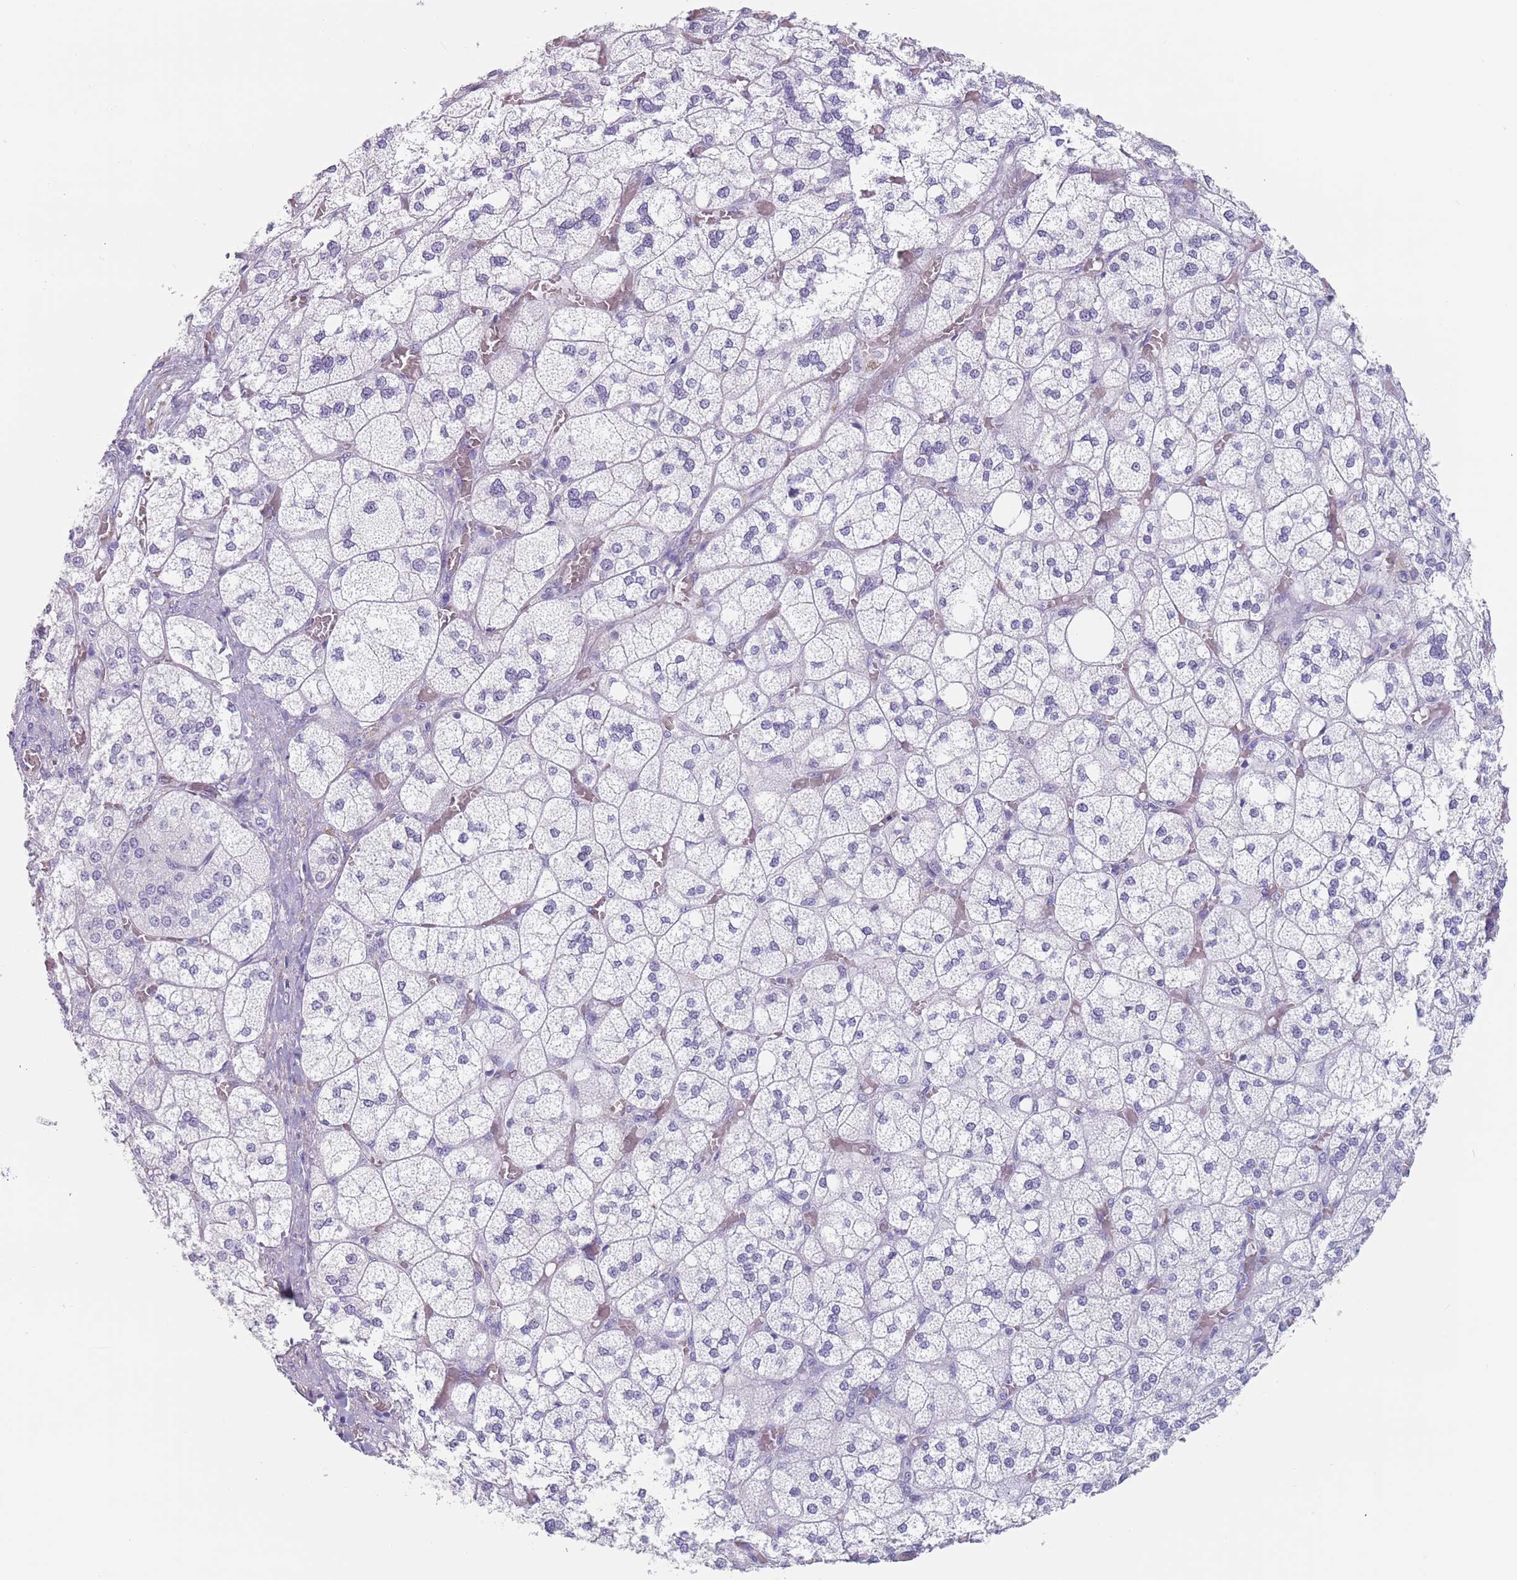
{"staining": {"intensity": "moderate", "quantity": "25%-75%", "location": "nuclear"}, "tissue": "adrenal gland", "cell_type": "Glandular cells", "image_type": "normal", "snomed": [{"axis": "morphology", "description": "Normal tissue, NOS"}, {"axis": "topography", "description": "Adrenal gland"}], "caption": "Approximately 25%-75% of glandular cells in benign human adrenal gland reveal moderate nuclear protein positivity as visualized by brown immunohistochemical staining.", "gene": "OR5A2", "patient": {"sex": "male", "age": 61}}